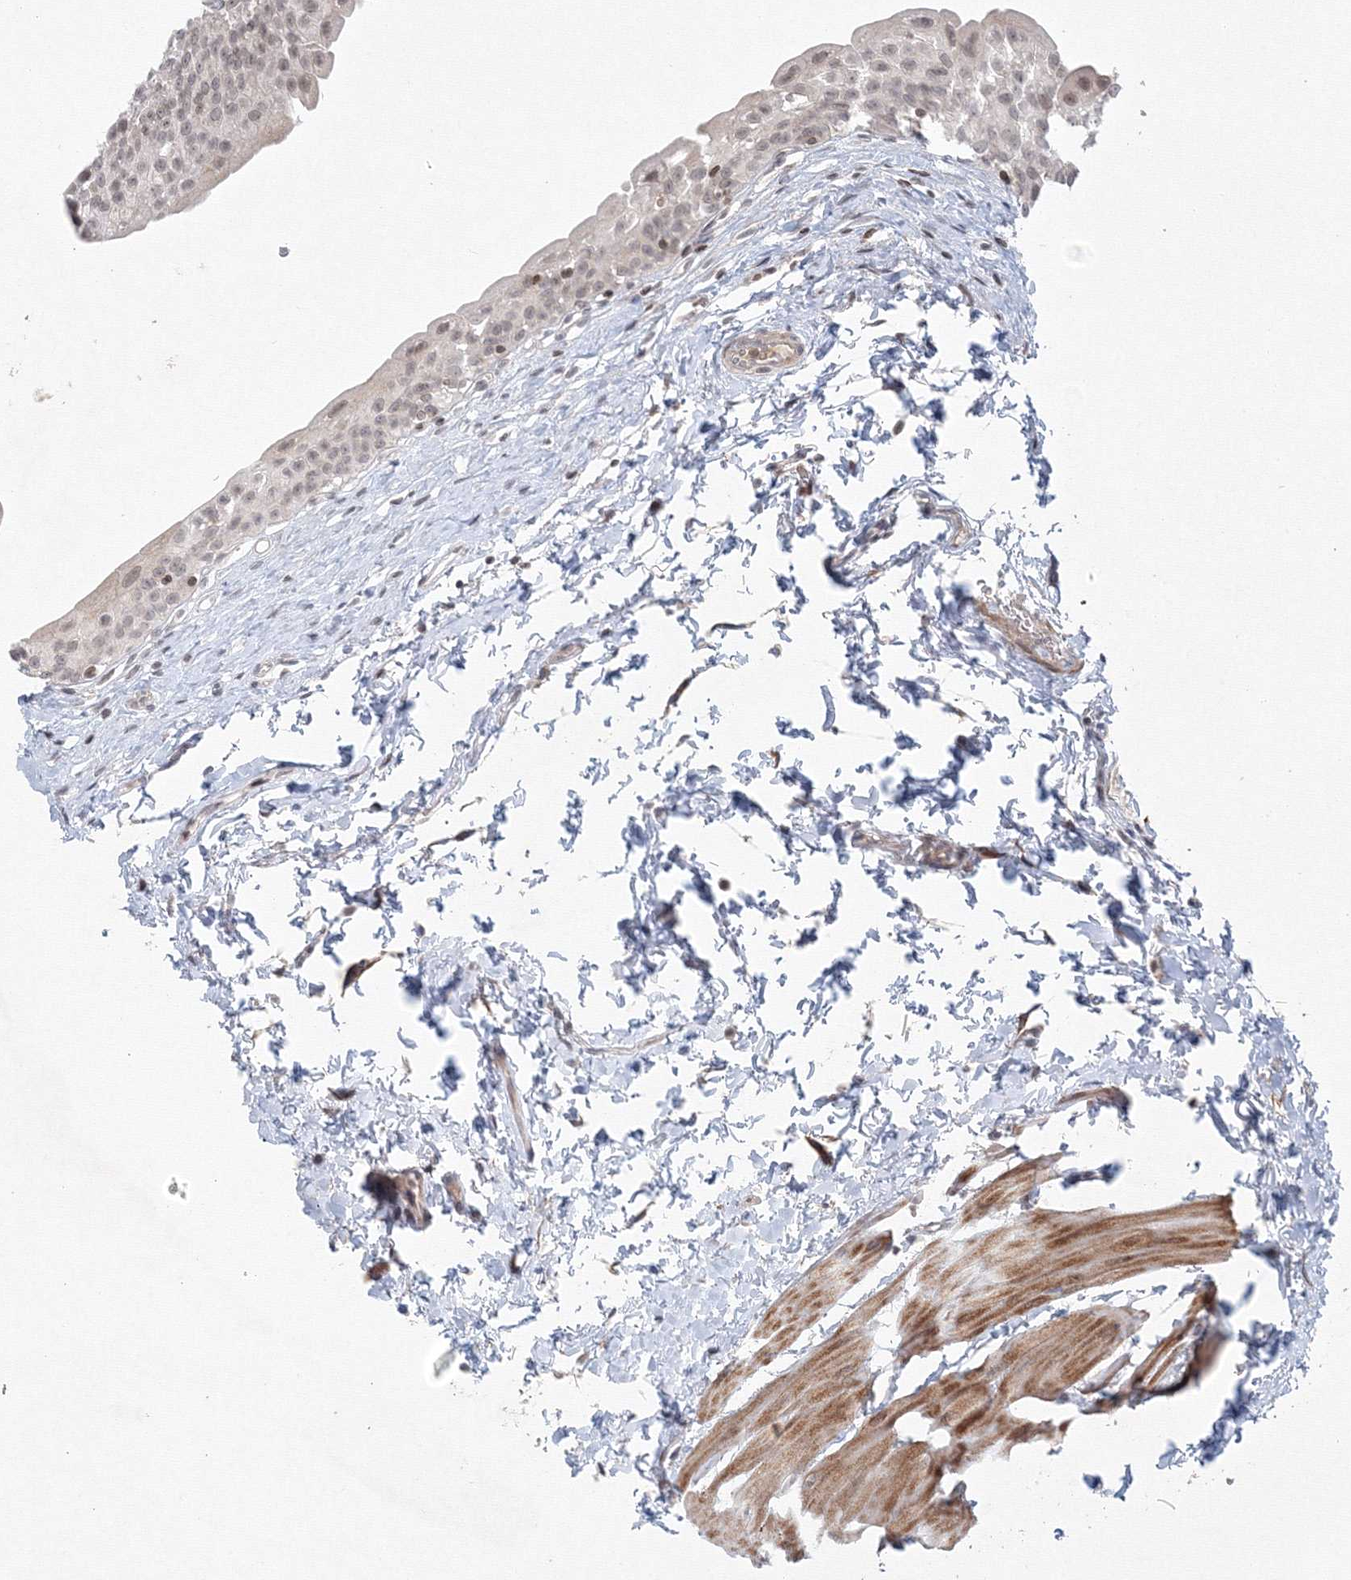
{"staining": {"intensity": "weak", "quantity": "25%-75%", "location": "nuclear"}, "tissue": "urinary bladder", "cell_type": "Urothelial cells", "image_type": "normal", "snomed": [{"axis": "morphology", "description": "Normal tissue, NOS"}, {"axis": "topography", "description": "Urinary bladder"}], "caption": "This image displays normal urinary bladder stained with immunohistochemistry to label a protein in brown. The nuclear of urothelial cells show weak positivity for the protein. Nuclei are counter-stained blue.", "gene": "KIF4A", "patient": {"sex": "male", "age": 51}}